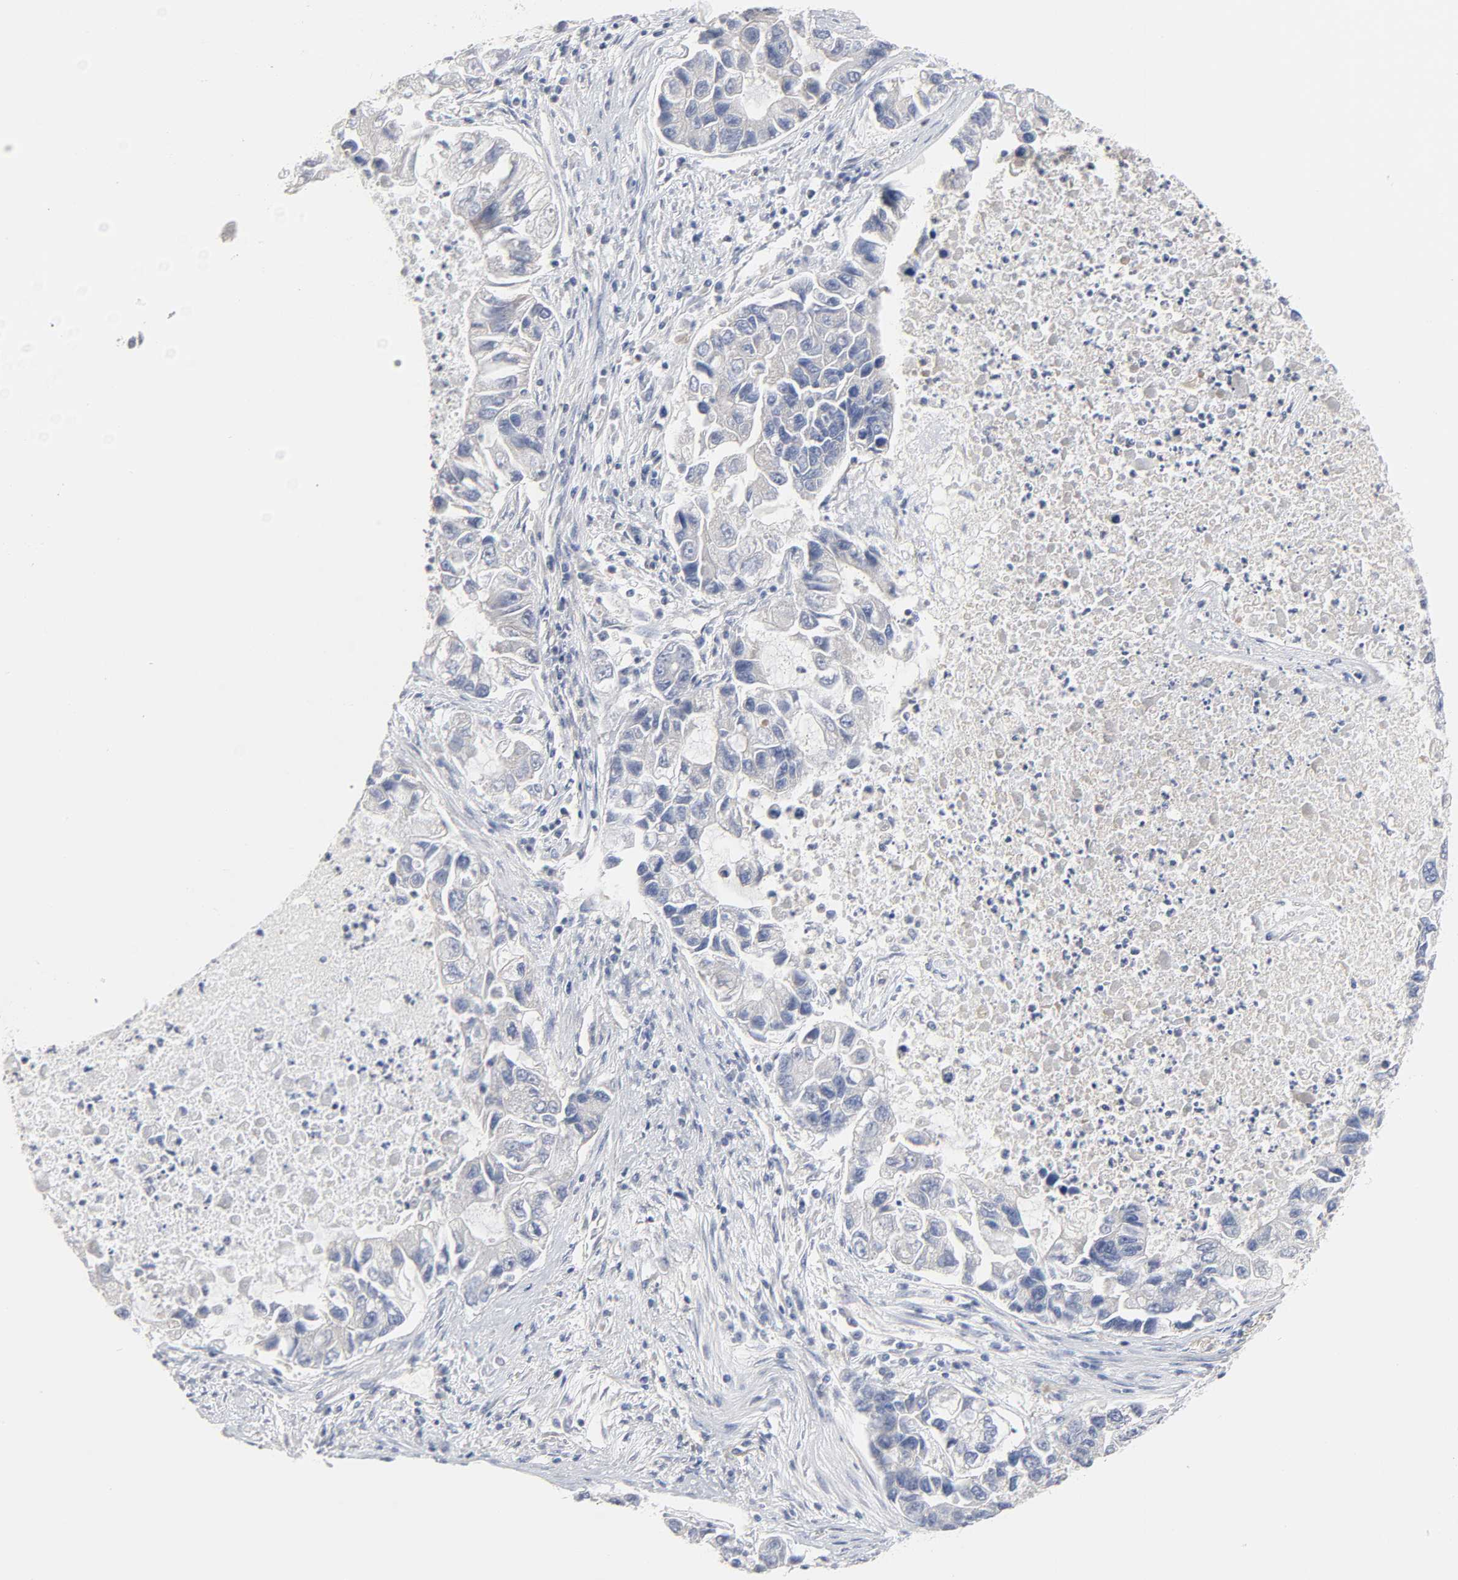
{"staining": {"intensity": "negative", "quantity": "none", "location": "none"}, "tissue": "lung cancer", "cell_type": "Tumor cells", "image_type": "cancer", "snomed": [{"axis": "morphology", "description": "Adenocarcinoma, NOS"}, {"axis": "topography", "description": "Lung"}], "caption": "This is a histopathology image of IHC staining of lung cancer (adenocarcinoma), which shows no expression in tumor cells.", "gene": "ROCK1", "patient": {"sex": "female", "age": 51}}